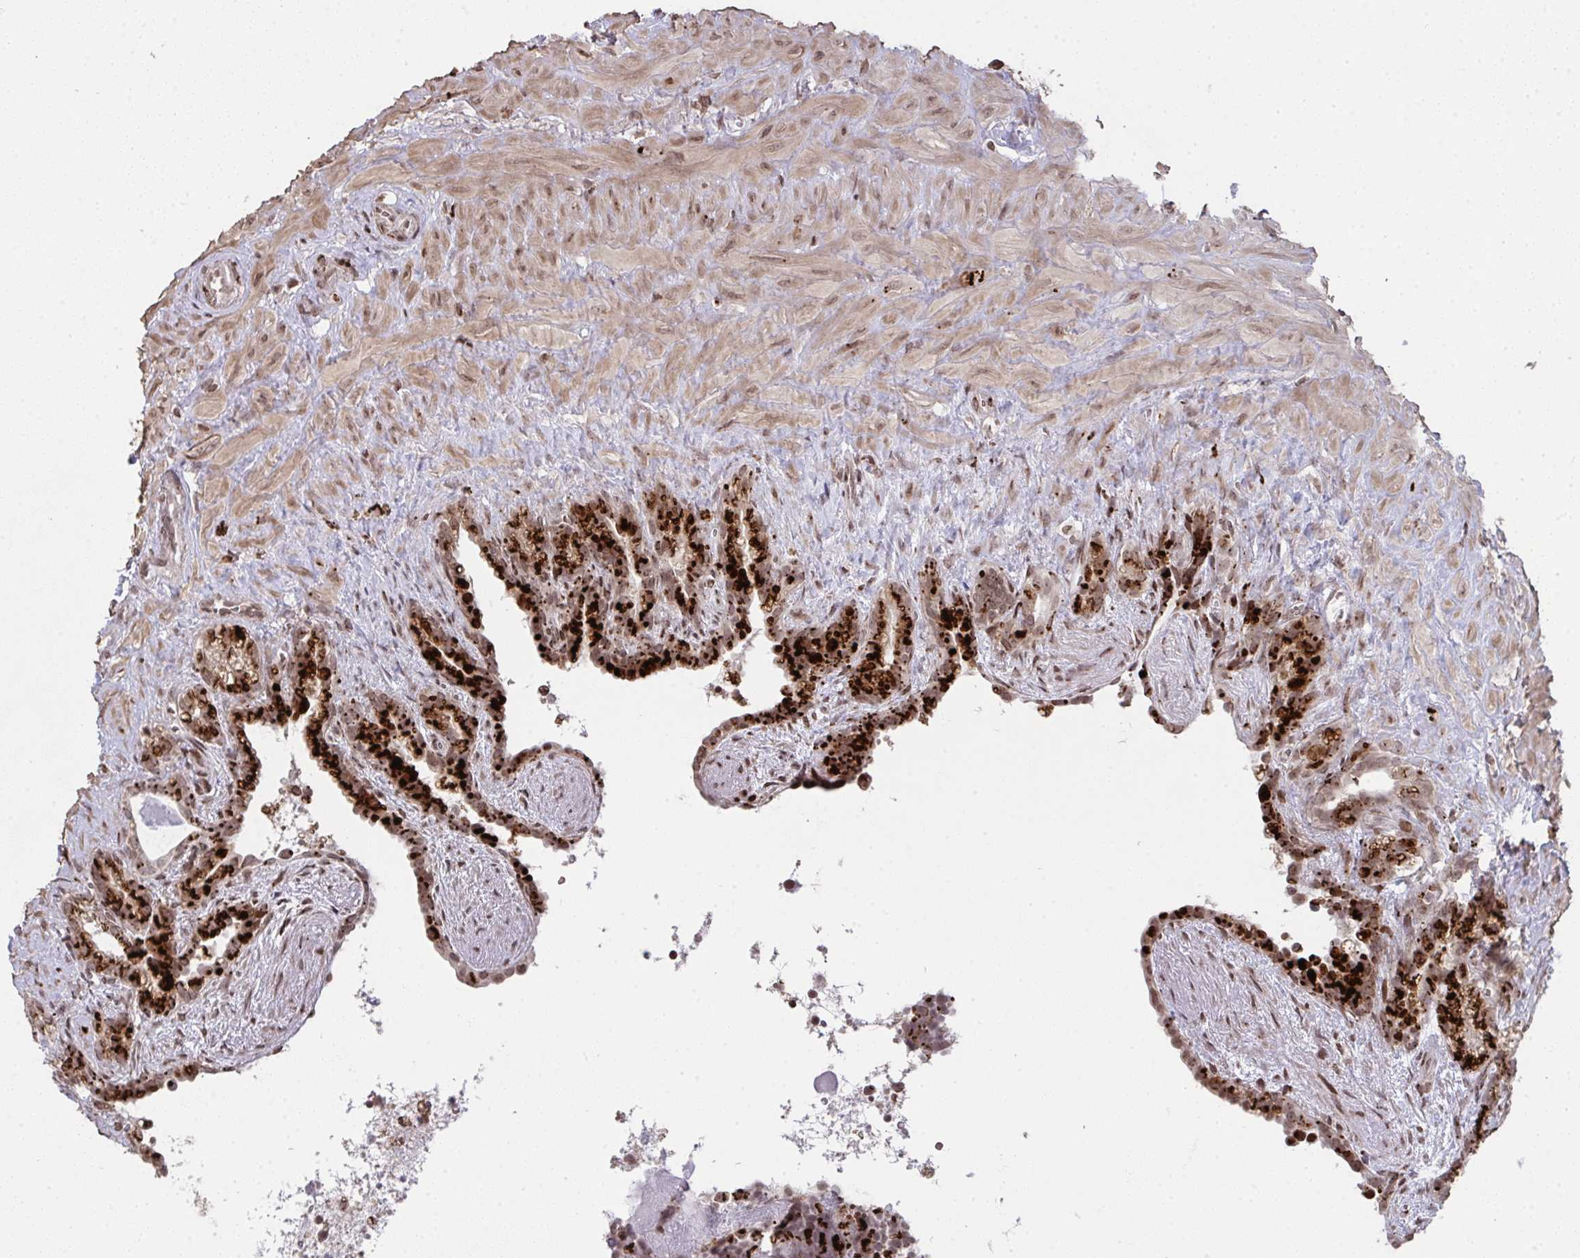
{"staining": {"intensity": "moderate", "quantity": ">75%", "location": "nuclear"}, "tissue": "seminal vesicle", "cell_type": "Glandular cells", "image_type": "normal", "snomed": [{"axis": "morphology", "description": "Normal tissue, NOS"}, {"axis": "topography", "description": "Seminal veicle"}], "caption": "A brown stain highlights moderate nuclear staining of a protein in glandular cells of normal seminal vesicle. The protein is shown in brown color, while the nuclei are stained blue.", "gene": "NIP7", "patient": {"sex": "male", "age": 76}}